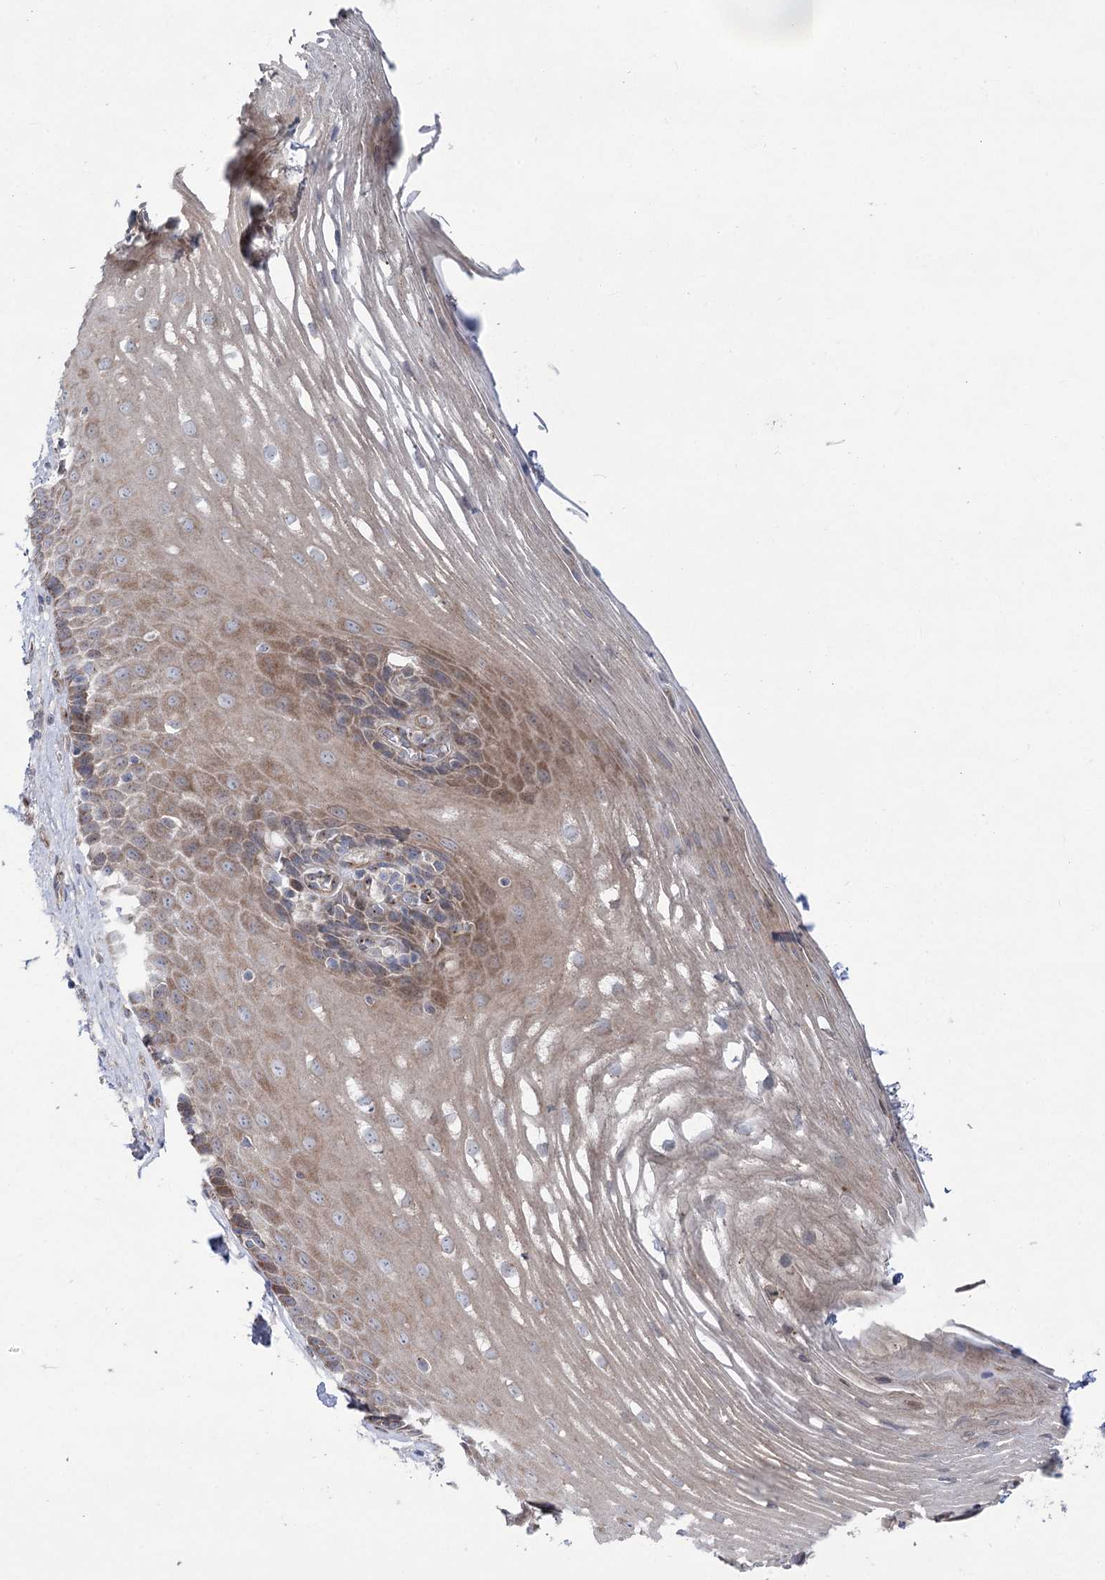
{"staining": {"intensity": "moderate", "quantity": "25%-75%", "location": "cytoplasmic/membranous"}, "tissue": "esophagus", "cell_type": "Squamous epithelial cells", "image_type": "normal", "snomed": [{"axis": "morphology", "description": "Normal tissue, NOS"}, {"axis": "topography", "description": "Esophagus"}], "caption": "Immunohistochemistry histopathology image of unremarkable esophagus stained for a protein (brown), which displays medium levels of moderate cytoplasmic/membranous expression in approximately 25%-75% of squamous epithelial cells.", "gene": "SCN11A", "patient": {"sex": "male", "age": 62}}